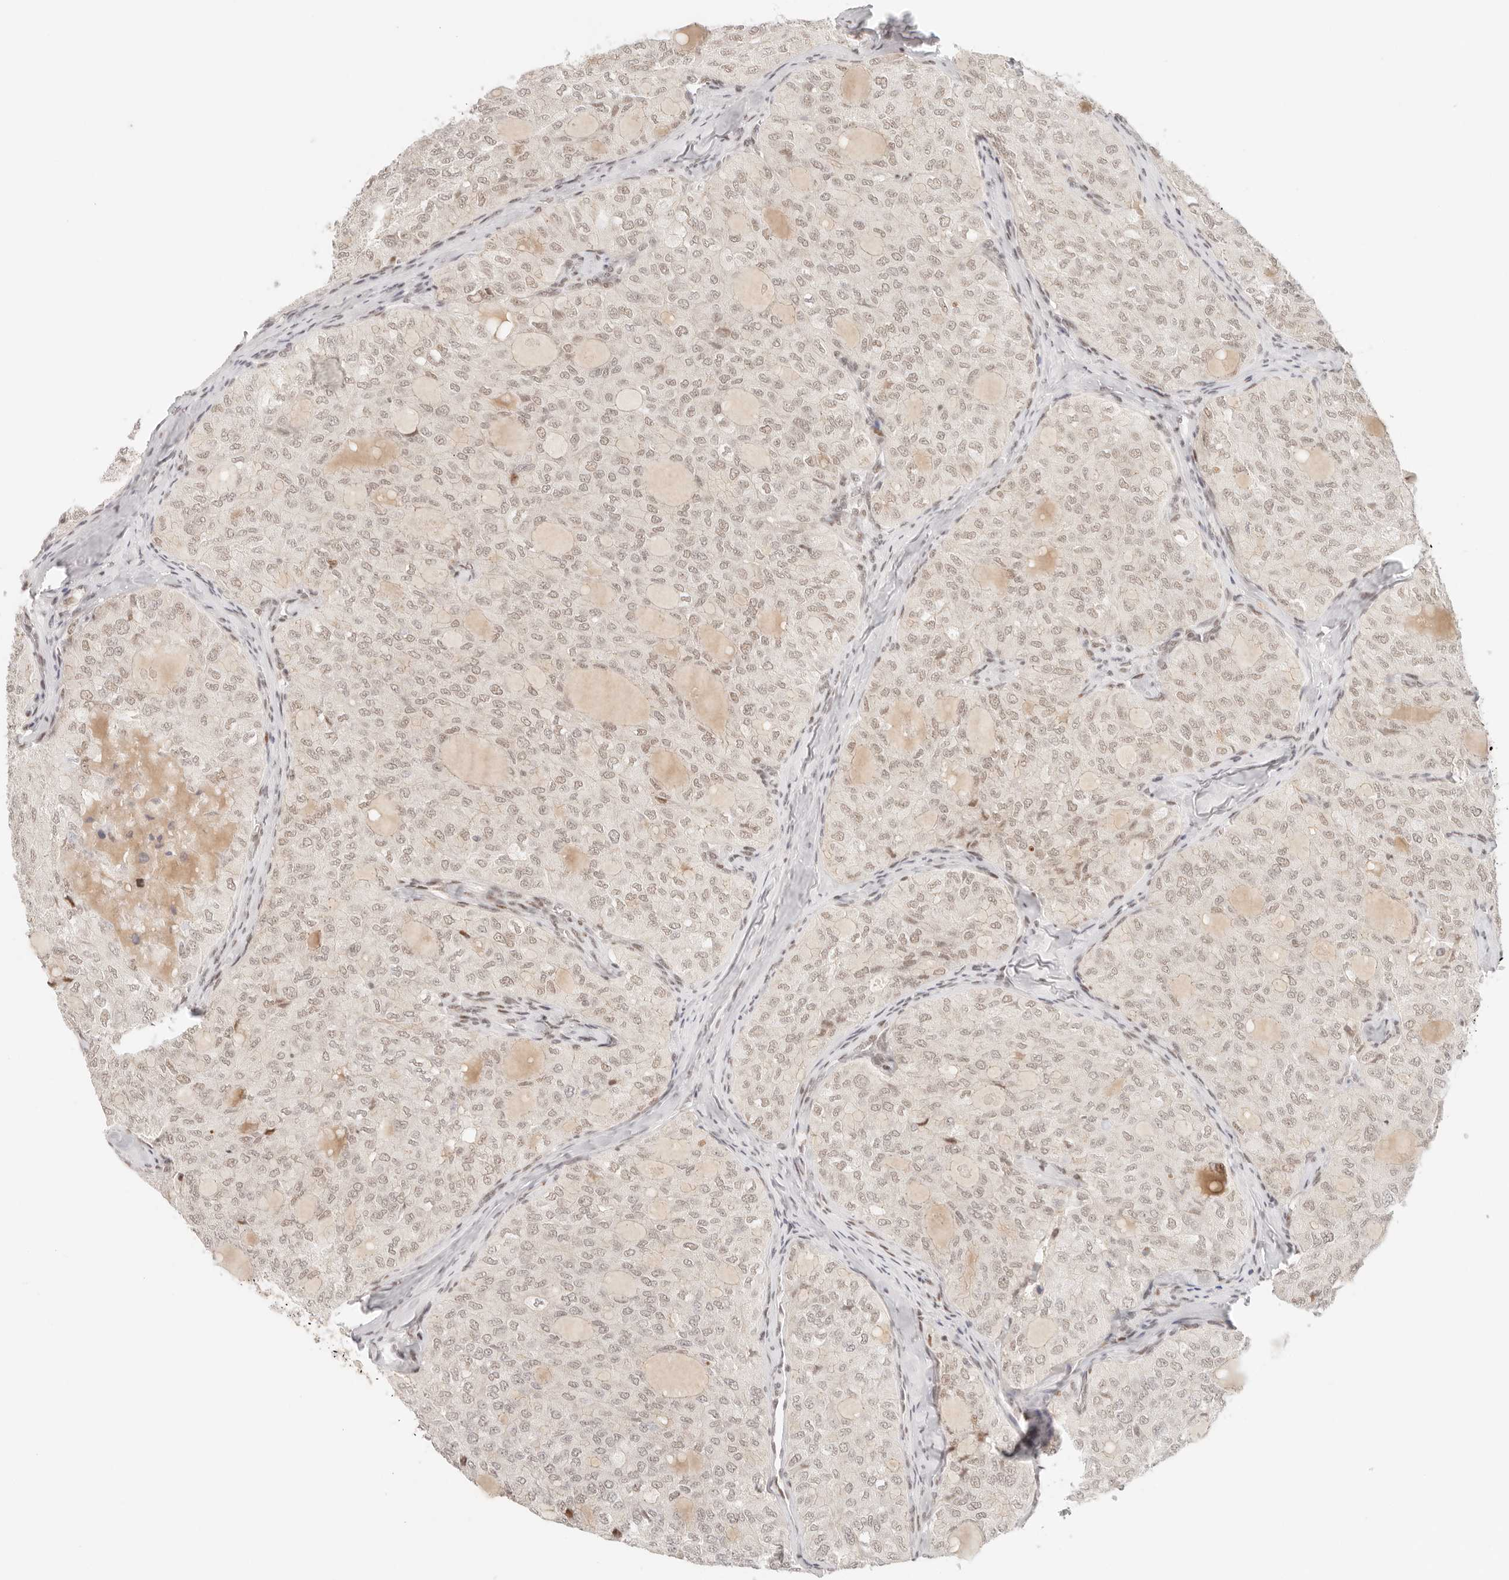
{"staining": {"intensity": "weak", "quantity": "25%-75%", "location": "nuclear"}, "tissue": "thyroid cancer", "cell_type": "Tumor cells", "image_type": "cancer", "snomed": [{"axis": "morphology", "description": "Follicular adenoma carcinoma, NOS"}, {"axis": "topography", "description": "Thyroid gland"}], "caption": "This micrograph shows thyroid cancer (follicular adenoma carcinoma) stained with immunohistochemistry (IHC) to label a protein in brown. The nuclear of tumor cells show weak positivity for the protein. Nuclei are counter-stained blue.", "gene": "HOXC5", "patient": {"sex": "male", "age": 75}}